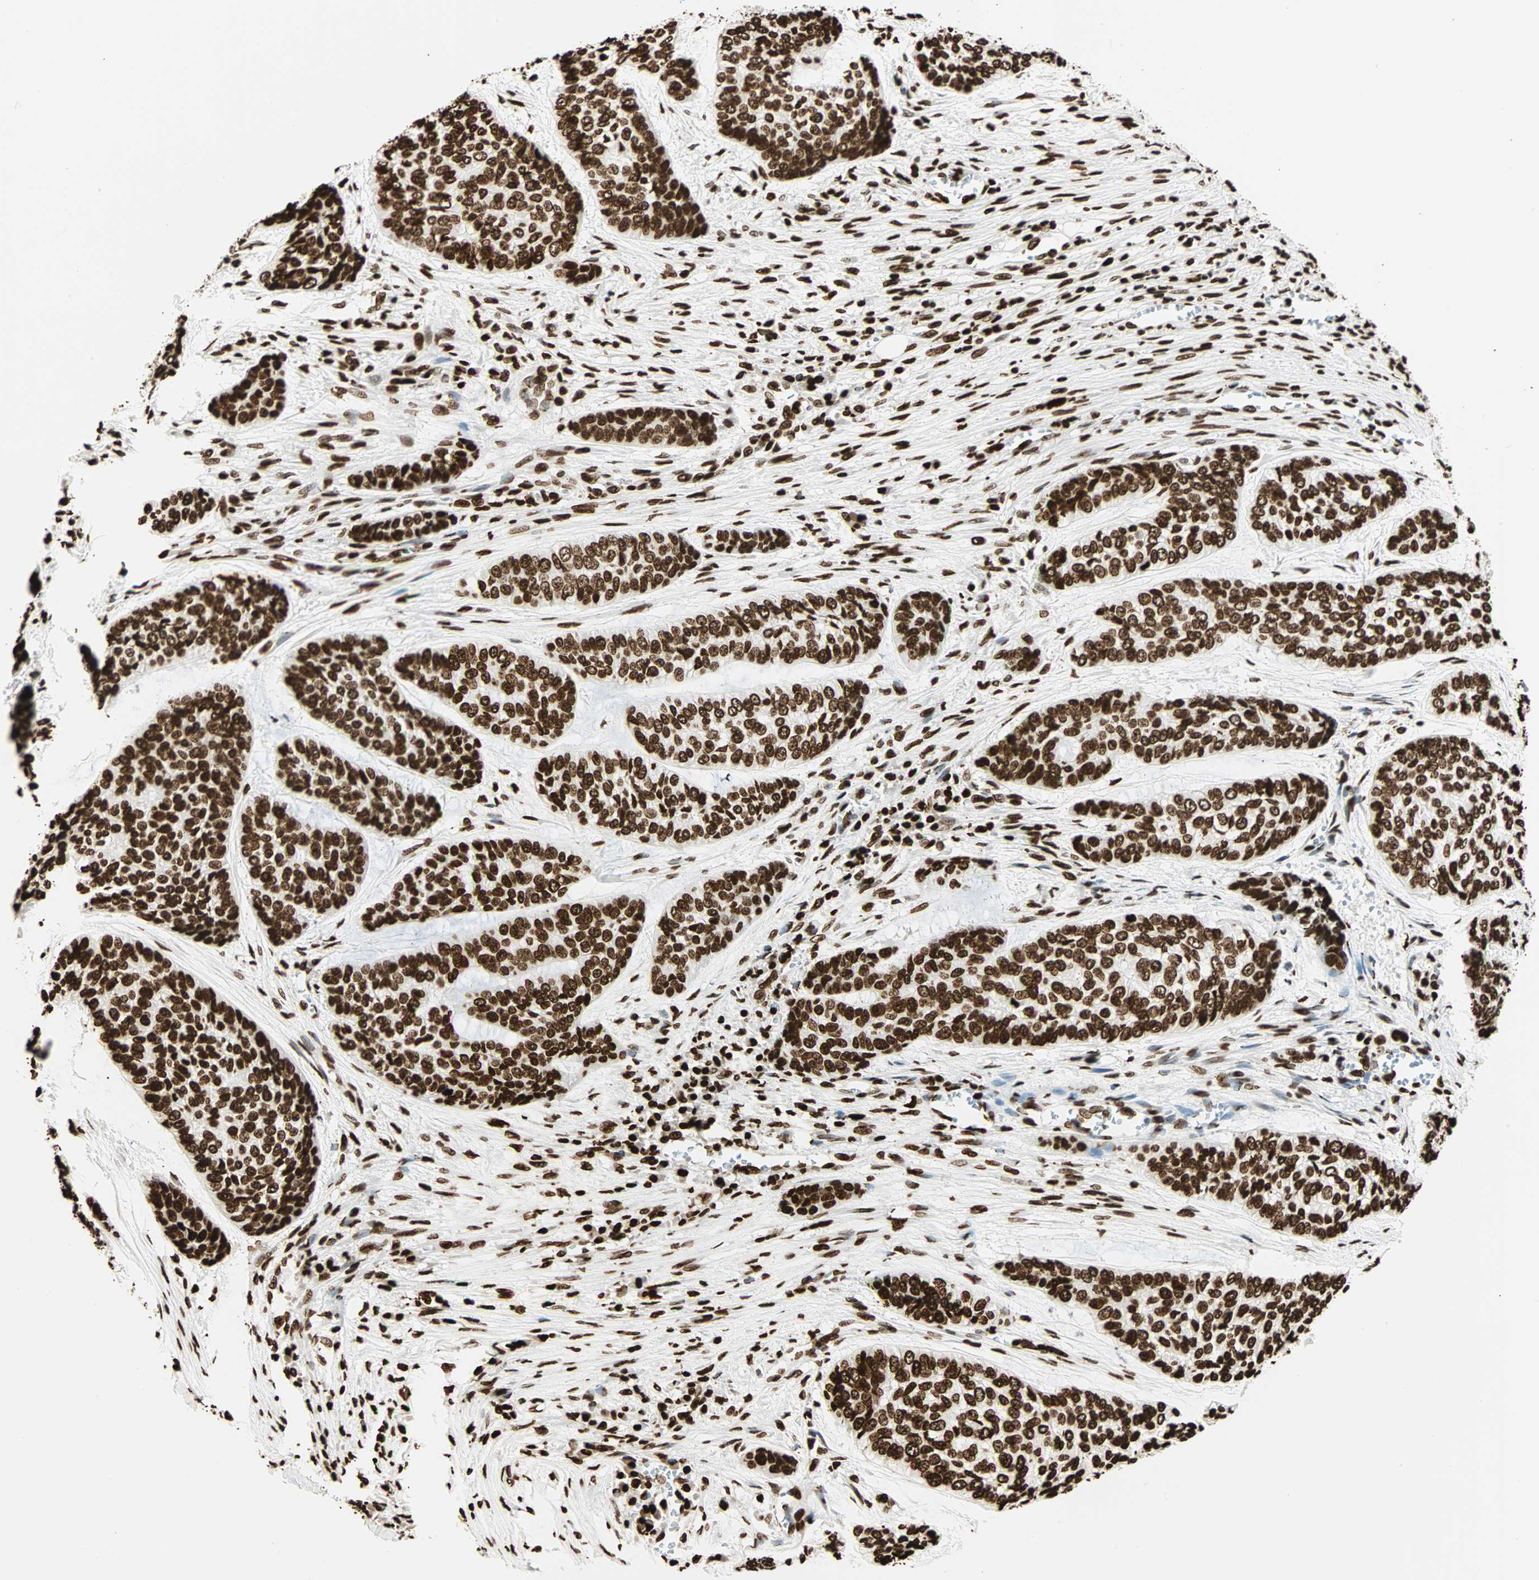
{"staining": {"intensity": "strong", "quantity": ">75%", "location": "nuclear"}, "tissue": "skin cancer", "cell_type": "Tumor cells", "image_type": "cancer", "snomed": [{"axis": "morphology", "description": "Basal cell carcinoma"}, {"axis": "topography", "description": "Skin"}], "caption": "Immunohistochemistry (IHC) (DAB) staining of human skin cancer shows strong nuclear protein positivity in about >75% of tumor cells.", "gene": "GLI2", "patient": {"sex": "female", "age": 64}}